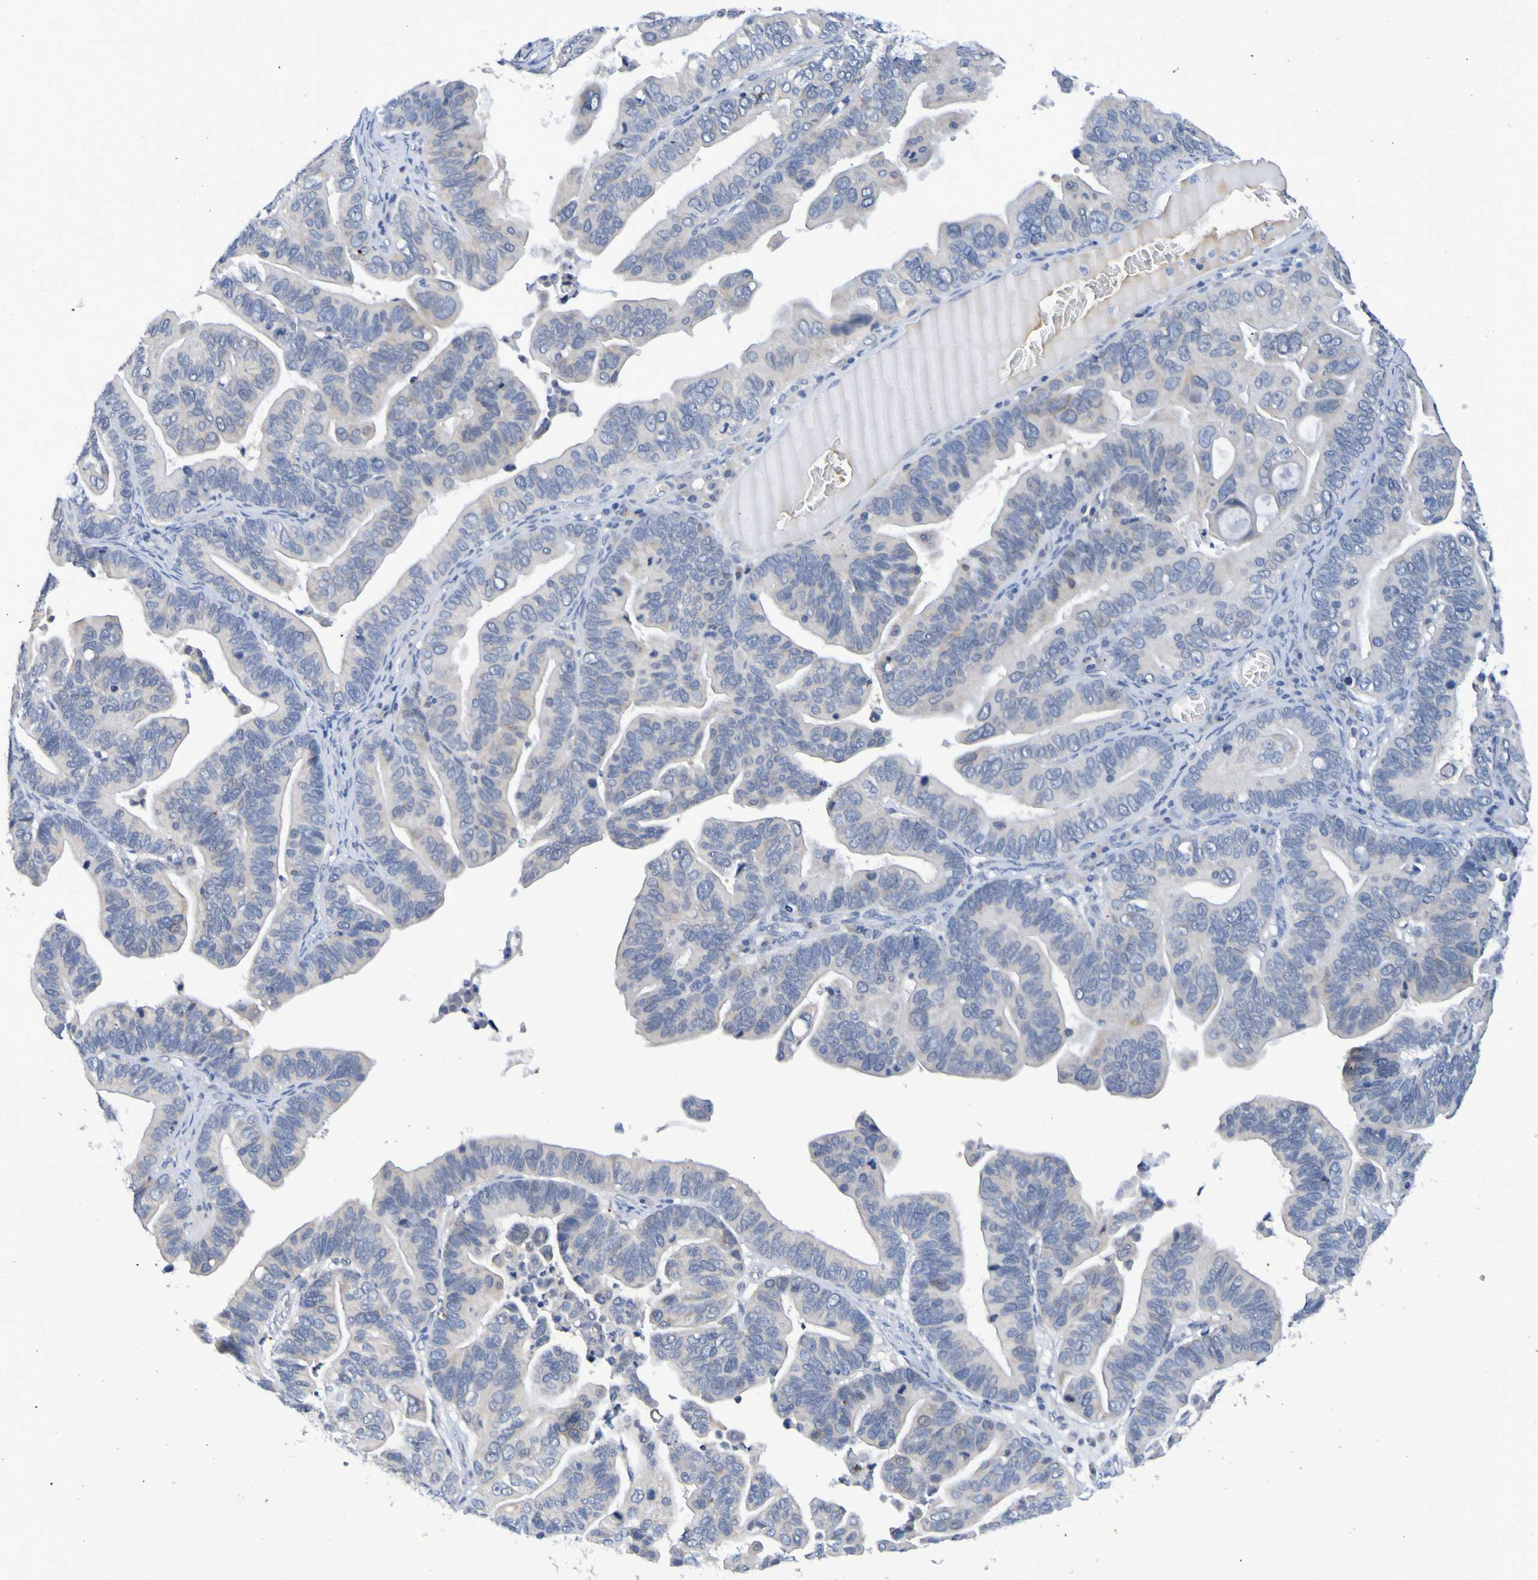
{"staining": {"intensity": "negative", "quantity": "none", "location": "none"}, "tissue": "ovarian cancer", "cell_type": "Tumor cells", "image_type": "cancer", "snomed": [{"axis": "morphology", "description": "Cystadenocarcinoma, serous, NOS"}, {"axis": "topography", "description": "Ovary"}], "caption": "This is an immunohistochemistry (IHC) image of human ovarian cancer. There is no expression in tumor cells.", "gene": "VMA21", "patient": {"sex": "female", "age": 56}}